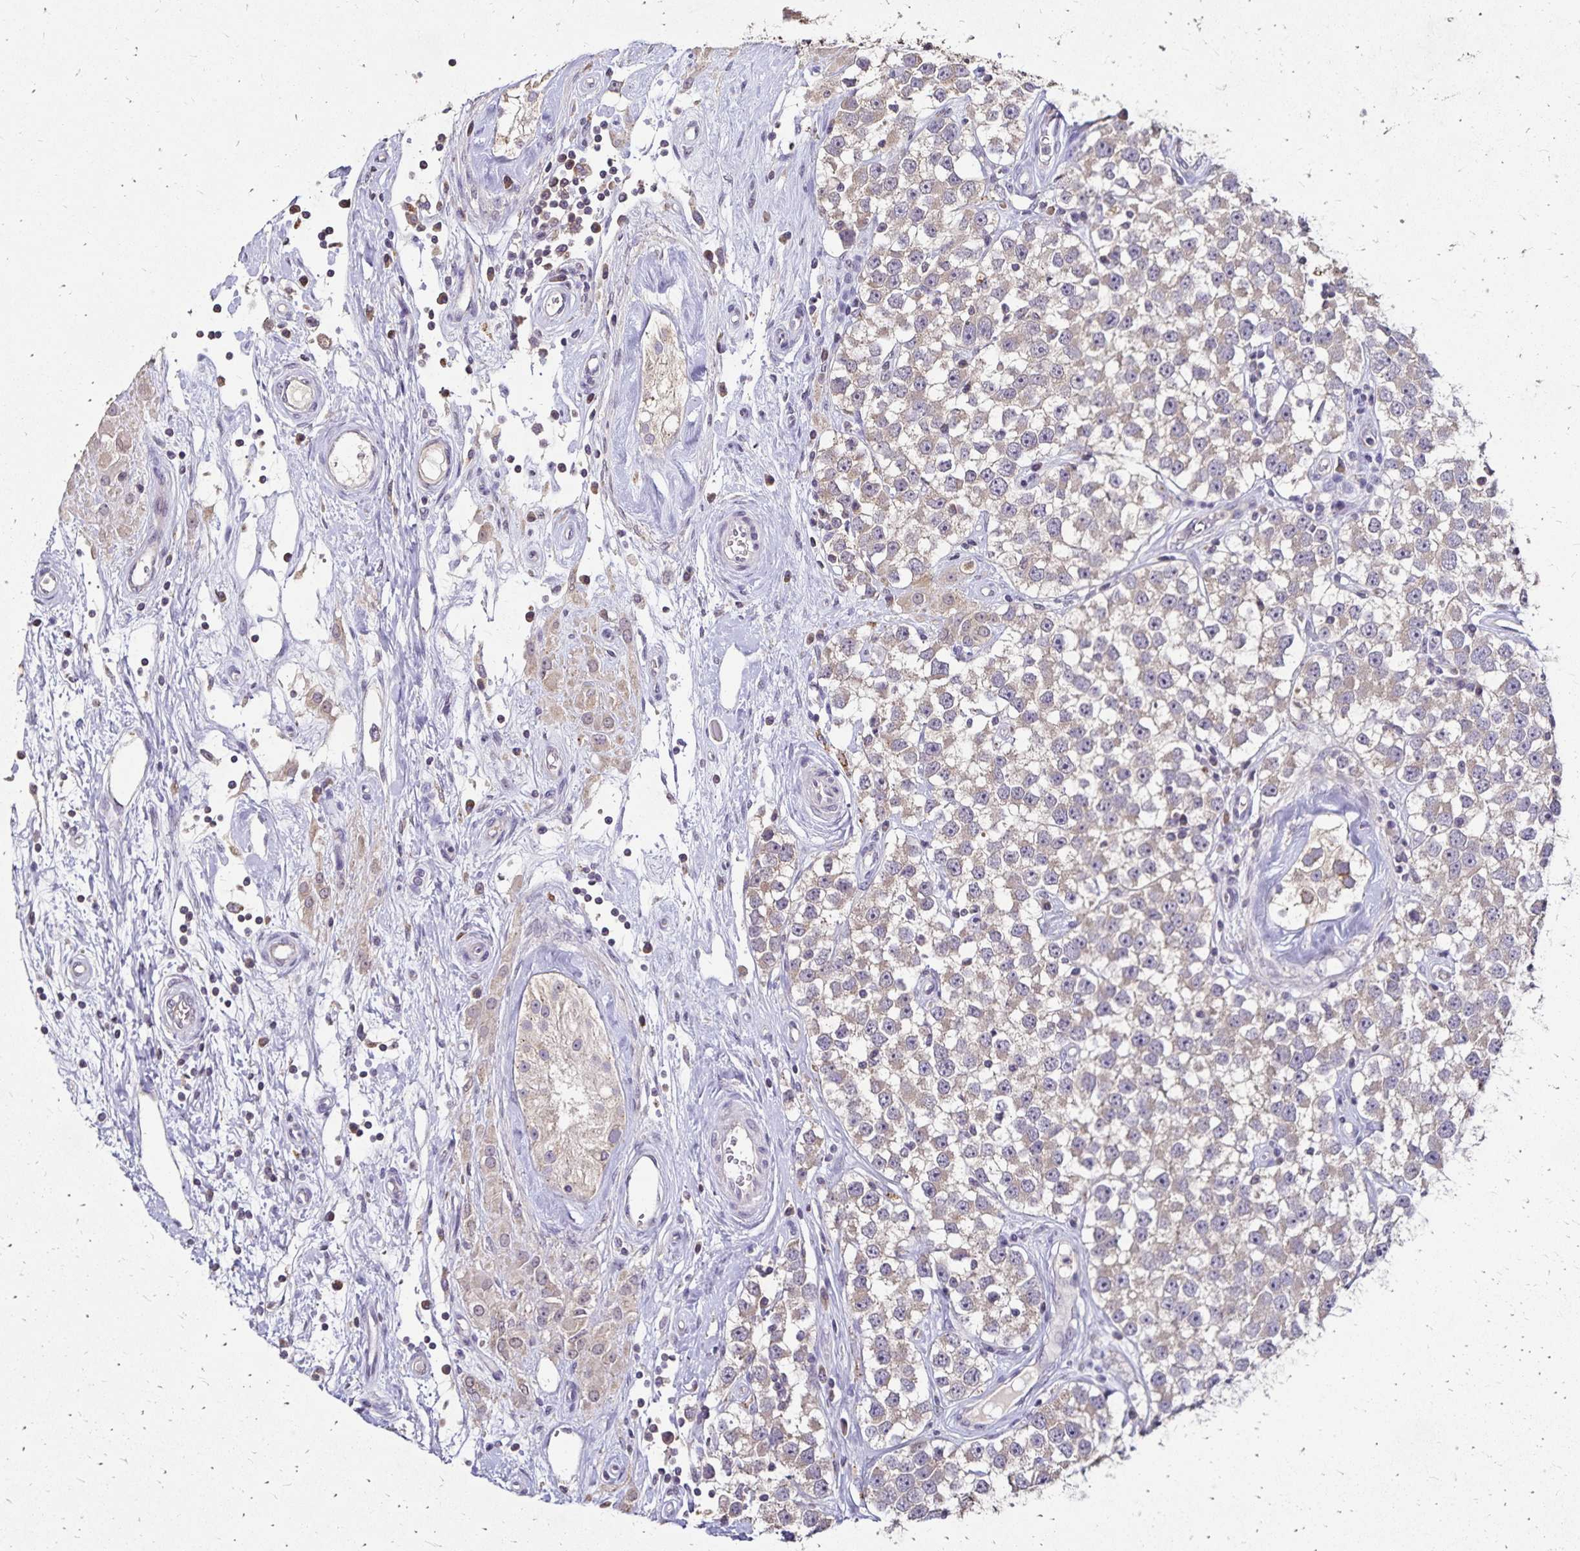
{"staining": {"intensity": "weak", "quantity": "<25%", "location": "cytoplasmic/membranous"}, "tissue": "testis cancer", "cell_type": "Tumor cells", "image_type": "cancer", "snomed": [{"axis": "morphology", "description": "Seminoma, NOS"}, {"axis": "topography", "description": "Testis"}], "caption": "Immunohistochemistry (IHC) photomicrograph of neoplastic tissue: human testis cancer (seminoma) stained with DAB exhibits no significant protein staining in tumor cells.", "gene": "EMC10", "patient": {"sex": "male", "age": 34}}